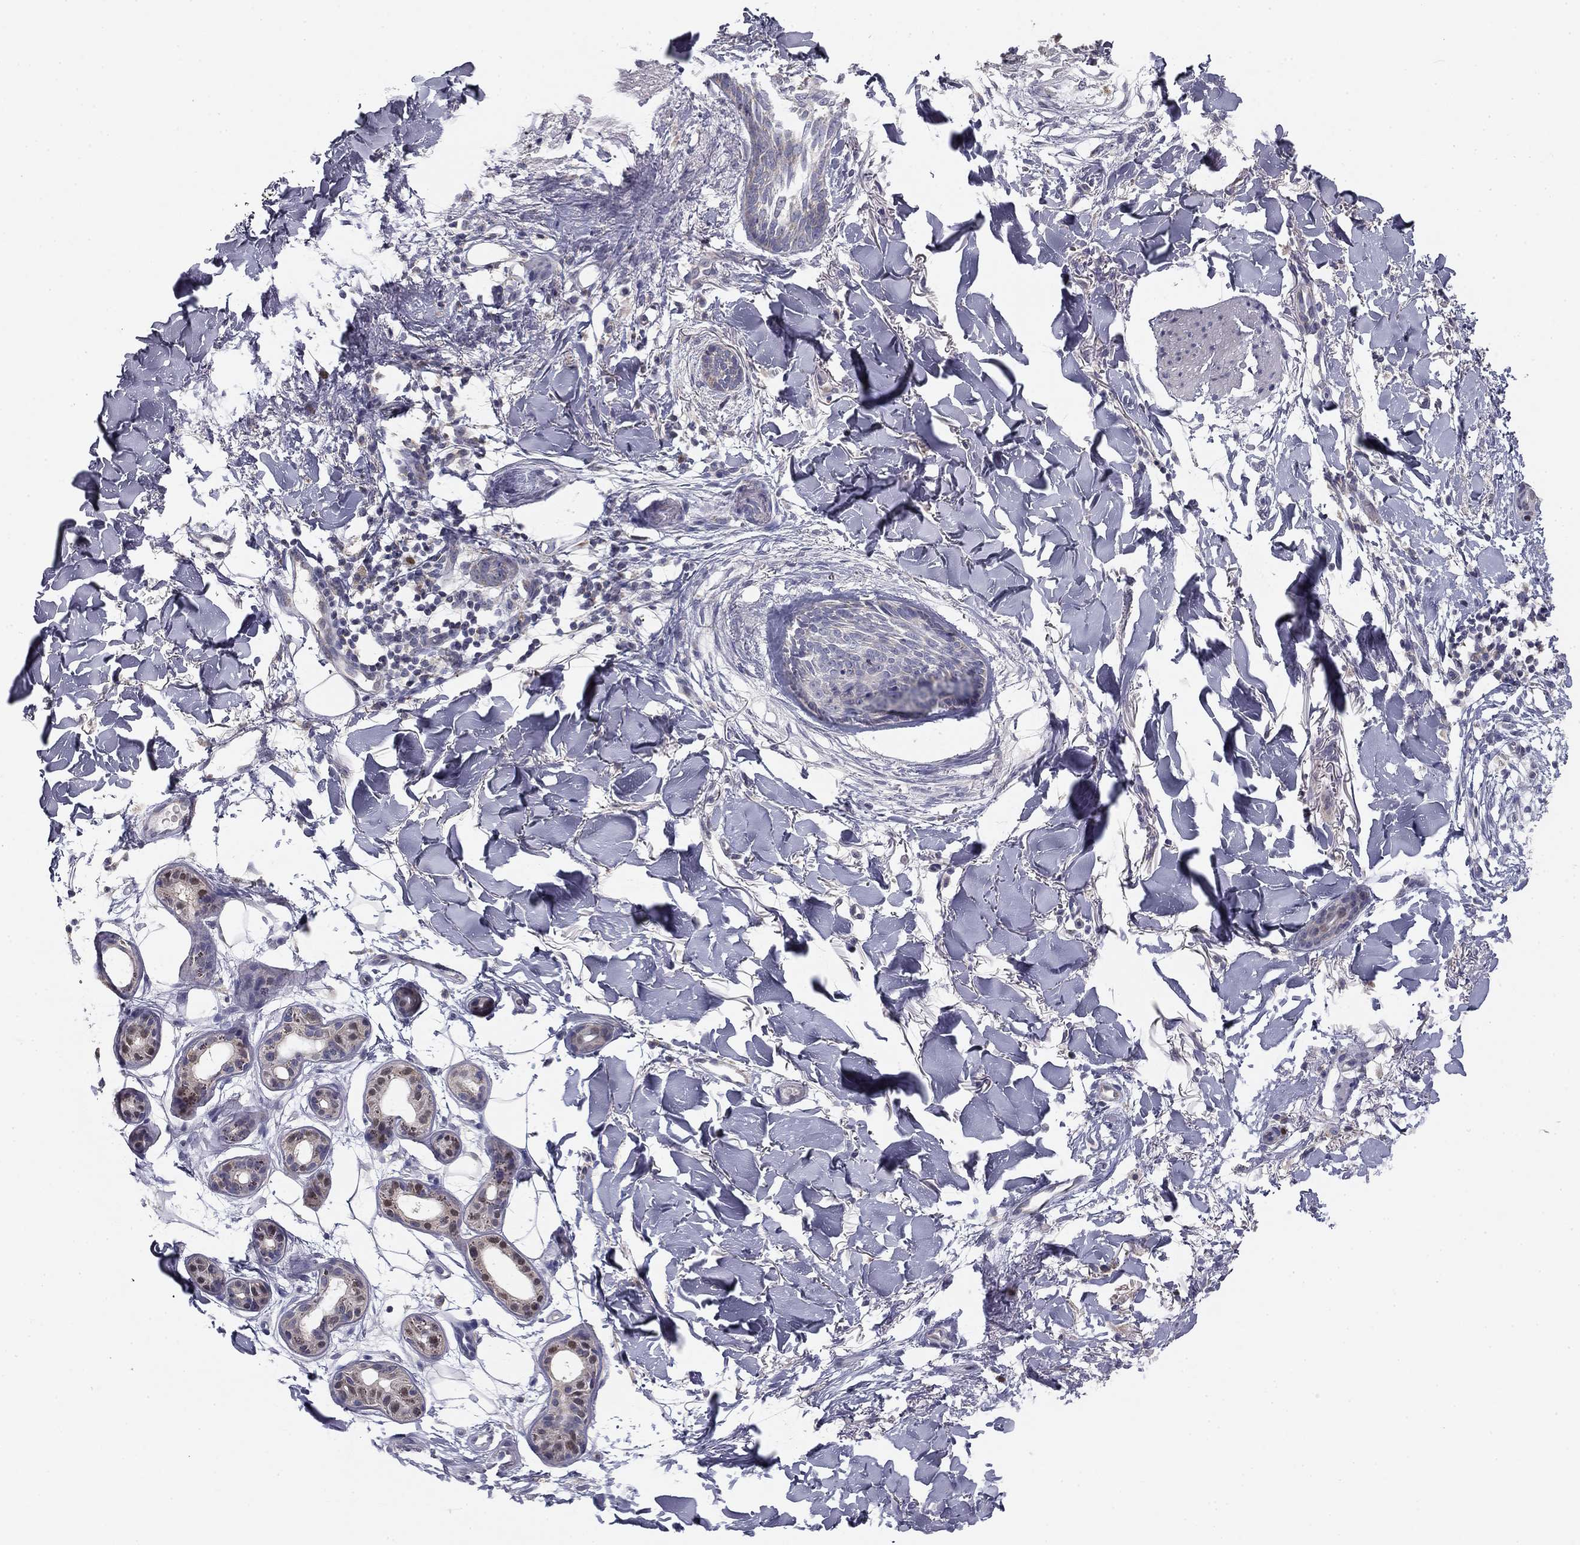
{"staining": {"intensity": "negative", "quantity": "none", "location": "none"}, "tissue": "skin cancer", "cell_type": "Tumor cells", "image_type": "cancer", "snomed": [{"axis": "morphology", "description": "Normal tissue, NOS"}, {"axis": "morphology", "description": "Basal cell carcinoma"}, {"axis": "topography", "description": "Skin"}], "caption": "This is an immunohistochemistry (IHC) histopathology image of human skin basal cell carcinoma. There is no staining in tumor cells.", "gene": "SLC2A9", "patient": {"sex": "male", "age": 84}}